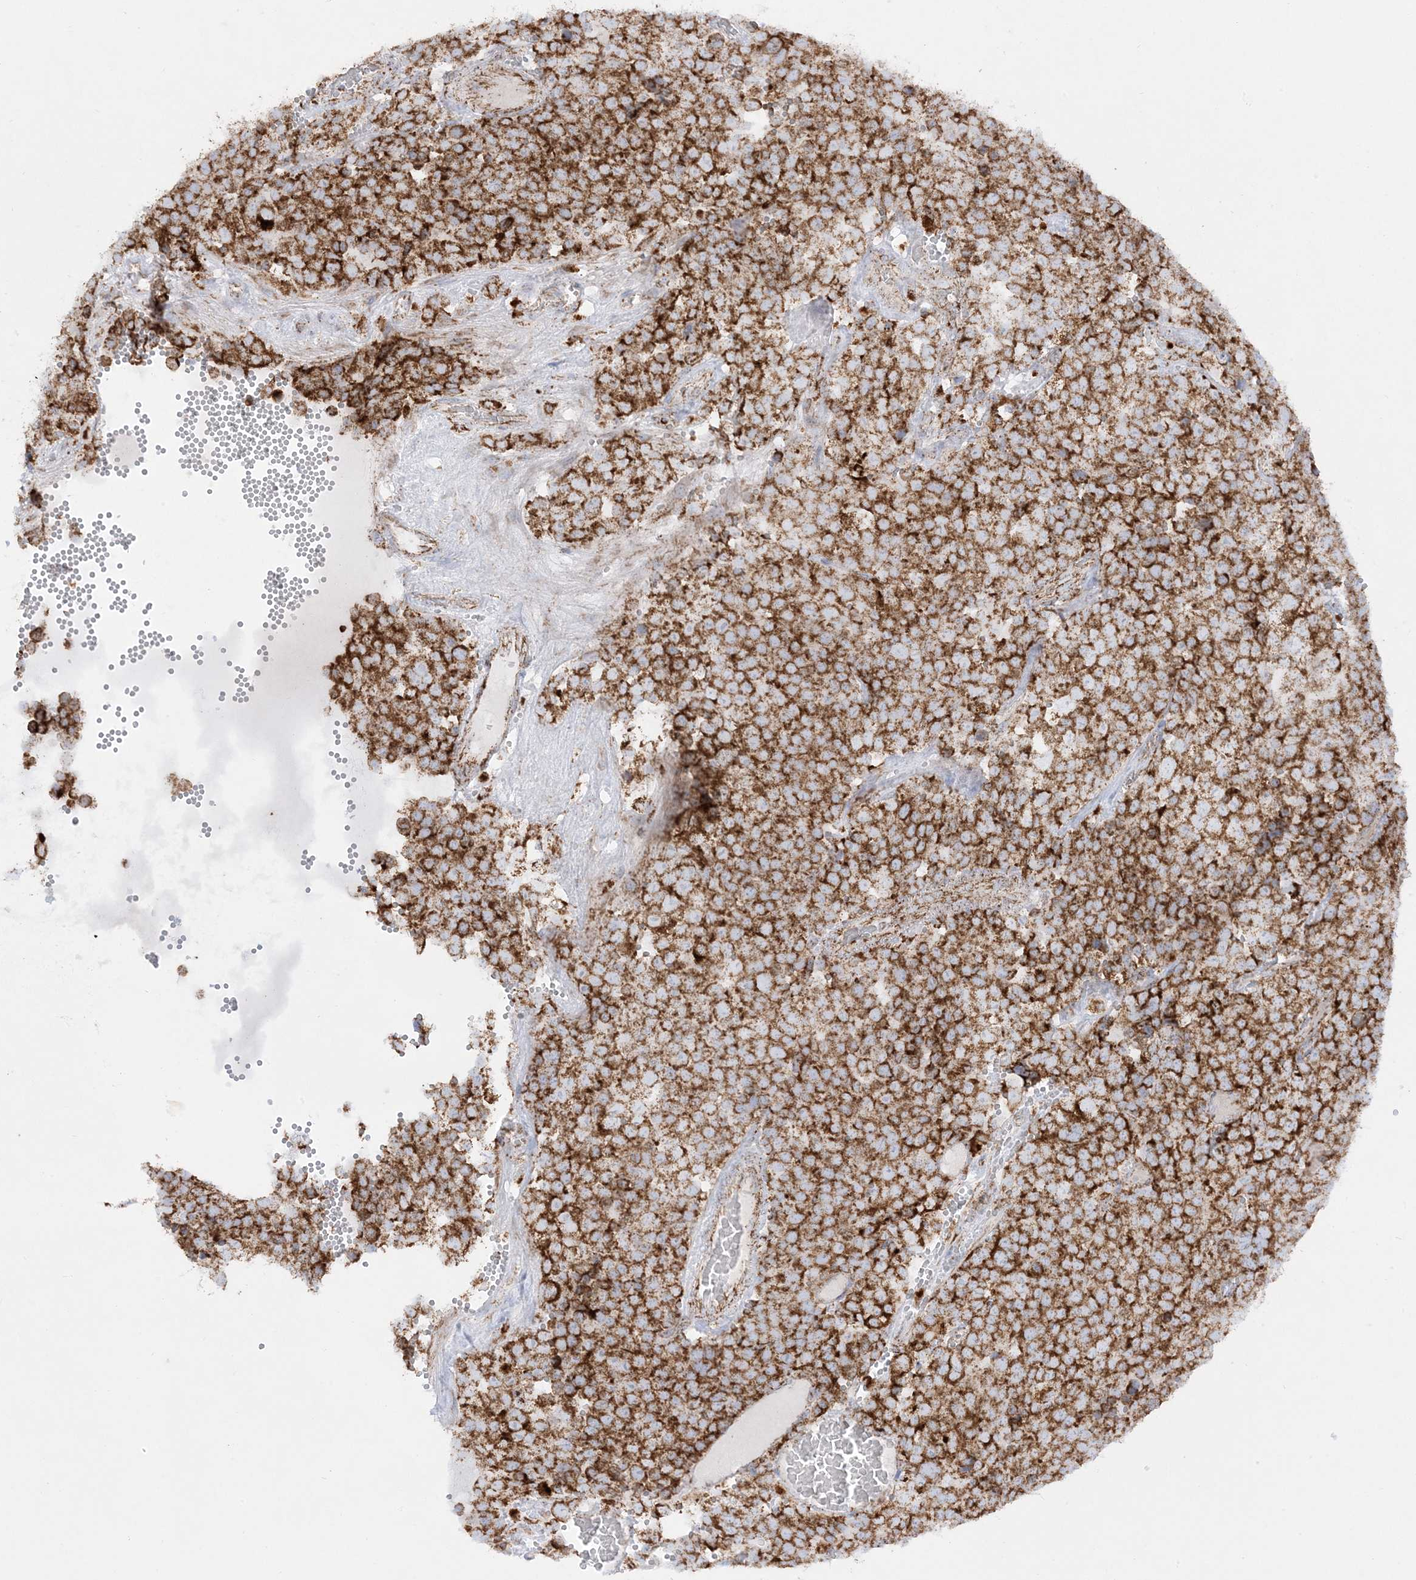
{"staining": {"intensity": "strong", "quantity": ">75%", "location": "cytoplasmic/membranous"}, "tissue": "testis cancer", "cell_type": "Tumor cells", "image_type": "cancer", "snomed": [{"axis": "morphology", "description": "Seminoma, NOS"}, {"axis": "topography", "description": "Testis"}], "caption": "Seminoma (testis) tissue exhibits strong cytoplasmic/membranous positivity in about >75% of tumor cells, visualized by immunohistochemistry. The staining is performed using DAB (3,3'-diaminobenzidine) brown chromogen to label protein expression. The nuclei are counter-stained blue using hematoxylin.", "gene": "MRPS36", "patient": {"sex": "male", "age": 71}}